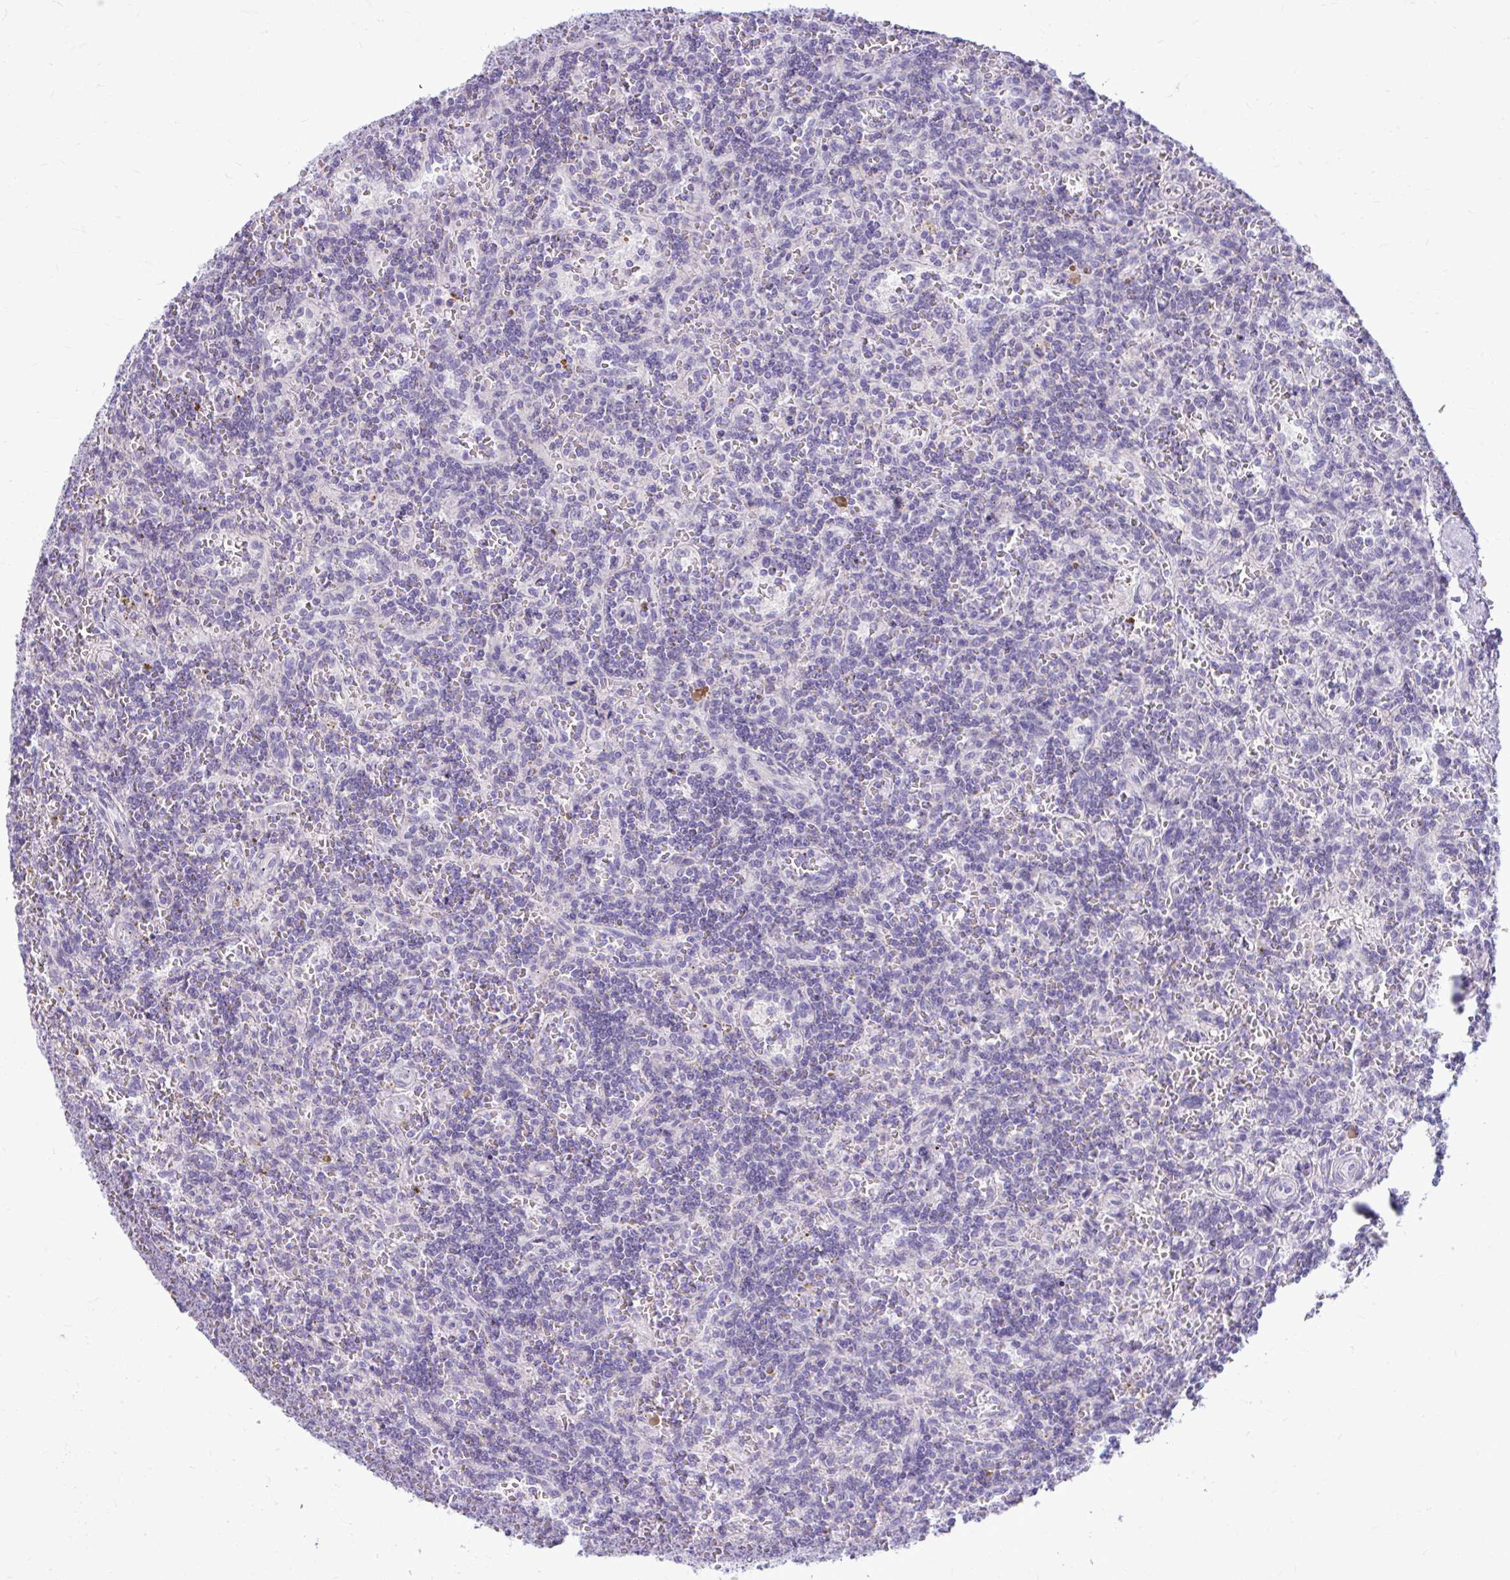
{"staining": {"intensity": "negative", "quantity": "none", "location": "none"}, "tissue": "lymphoma", "cell_type": "Tumor cells", "image_type": "cancer", "snomed": [{"axis": "morphology", "description": "Malignant lymphoma, non-Hodgkin's type, Low grade"}, {"axis": "topography", "description": "Spleen"}], "caption": "This is an immunohistochemistry (IHC) image of human lymphoma. There is no staining in tumor cells.", "gene": "CHIA", "patient": {"sex": "male", "age": 73}}